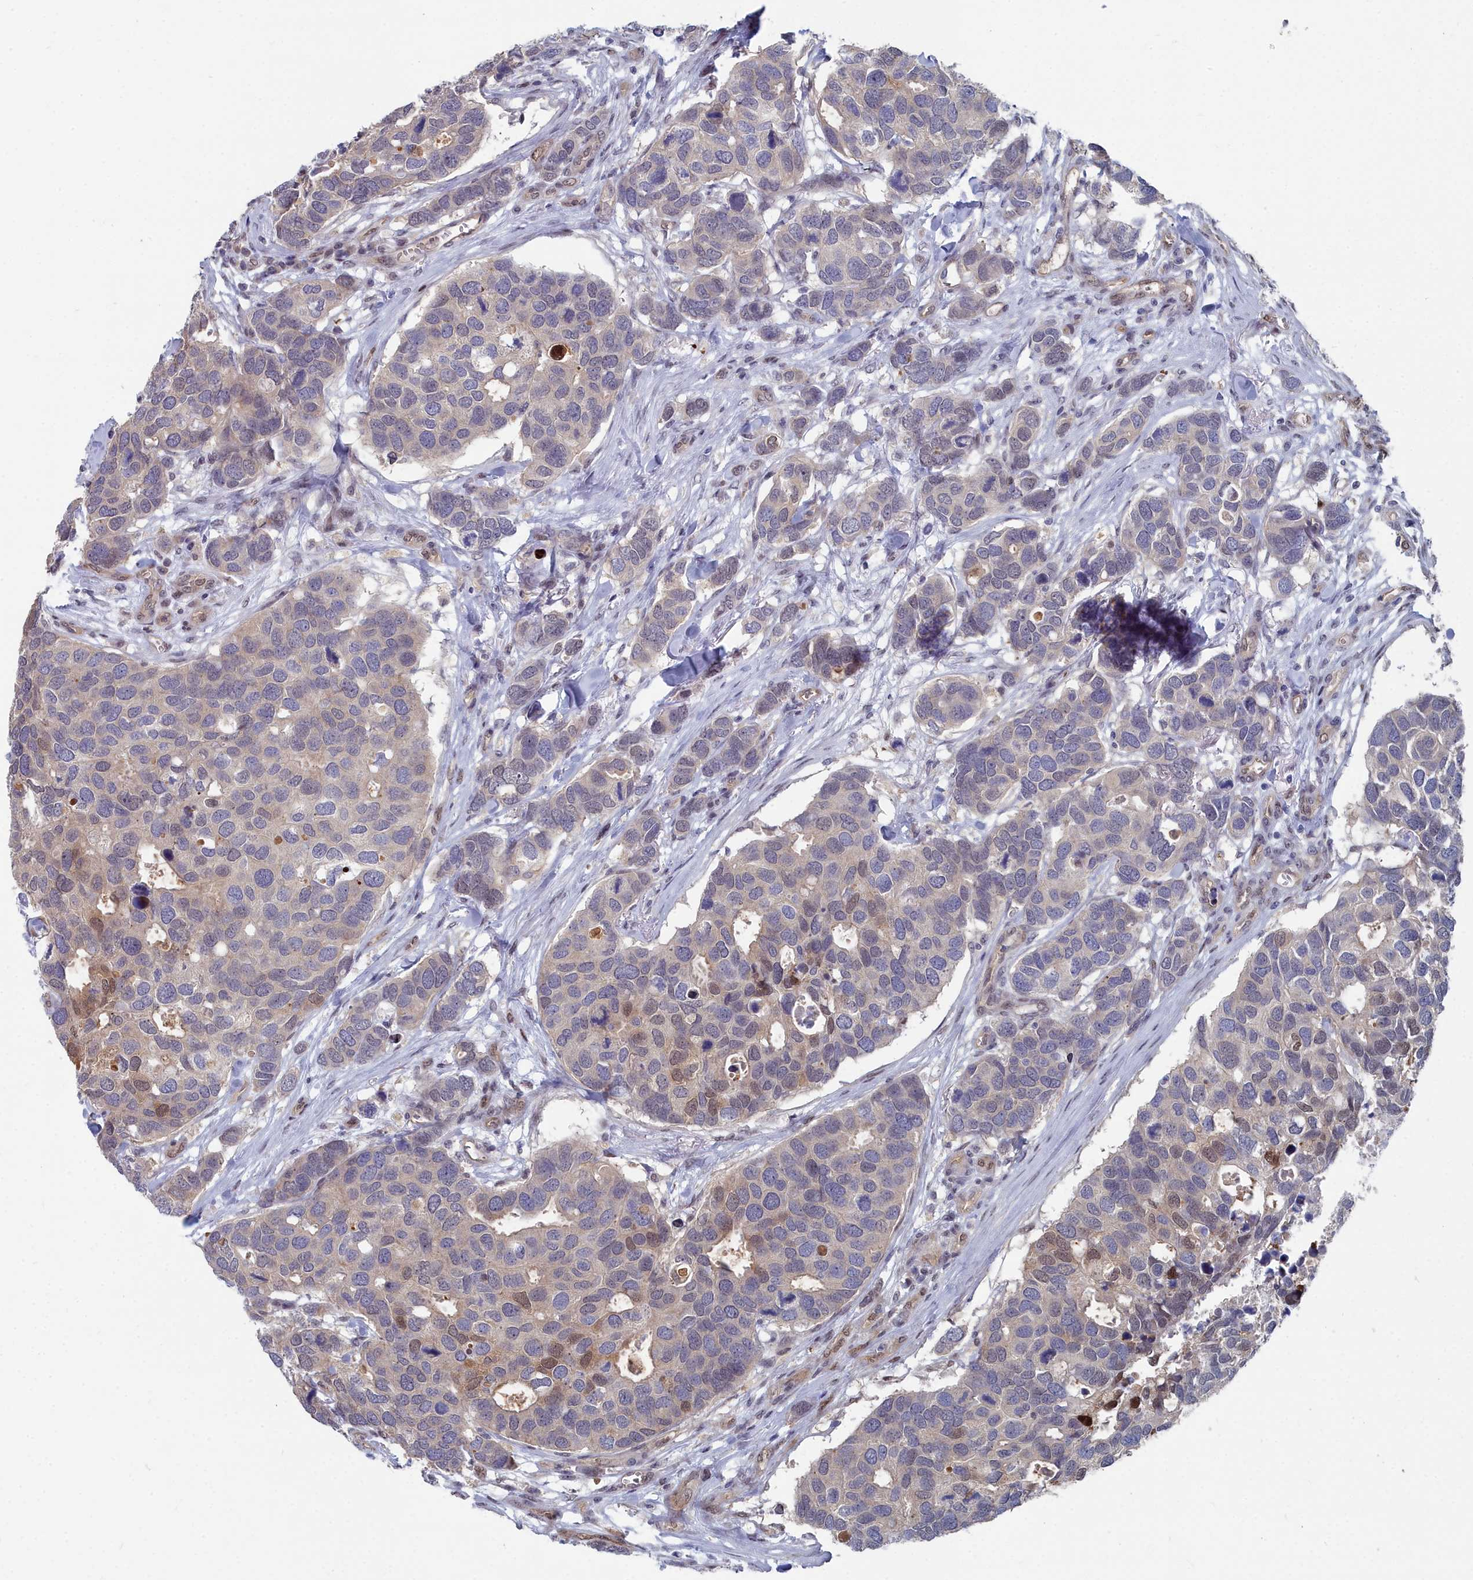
{"staining": {"intensity": "weak", "quantity": "<25%", "location": "nuclear"}, "tissue": "breast cancer", "cell_type": "Tumor cells", "image_type": "cancer", "snomed": [{"axis": "morphology", "description": "Duct carcinoma"}, {"axis": "topography", "description": "Breast"}], "caption": "IHC image of human breast infiltrating ductal carcinoma stained for a protein (brown), which reveals no positivity in tumor cells.", "gene": "RPS27A", "patient": {"sex": "female", "age": 83}}